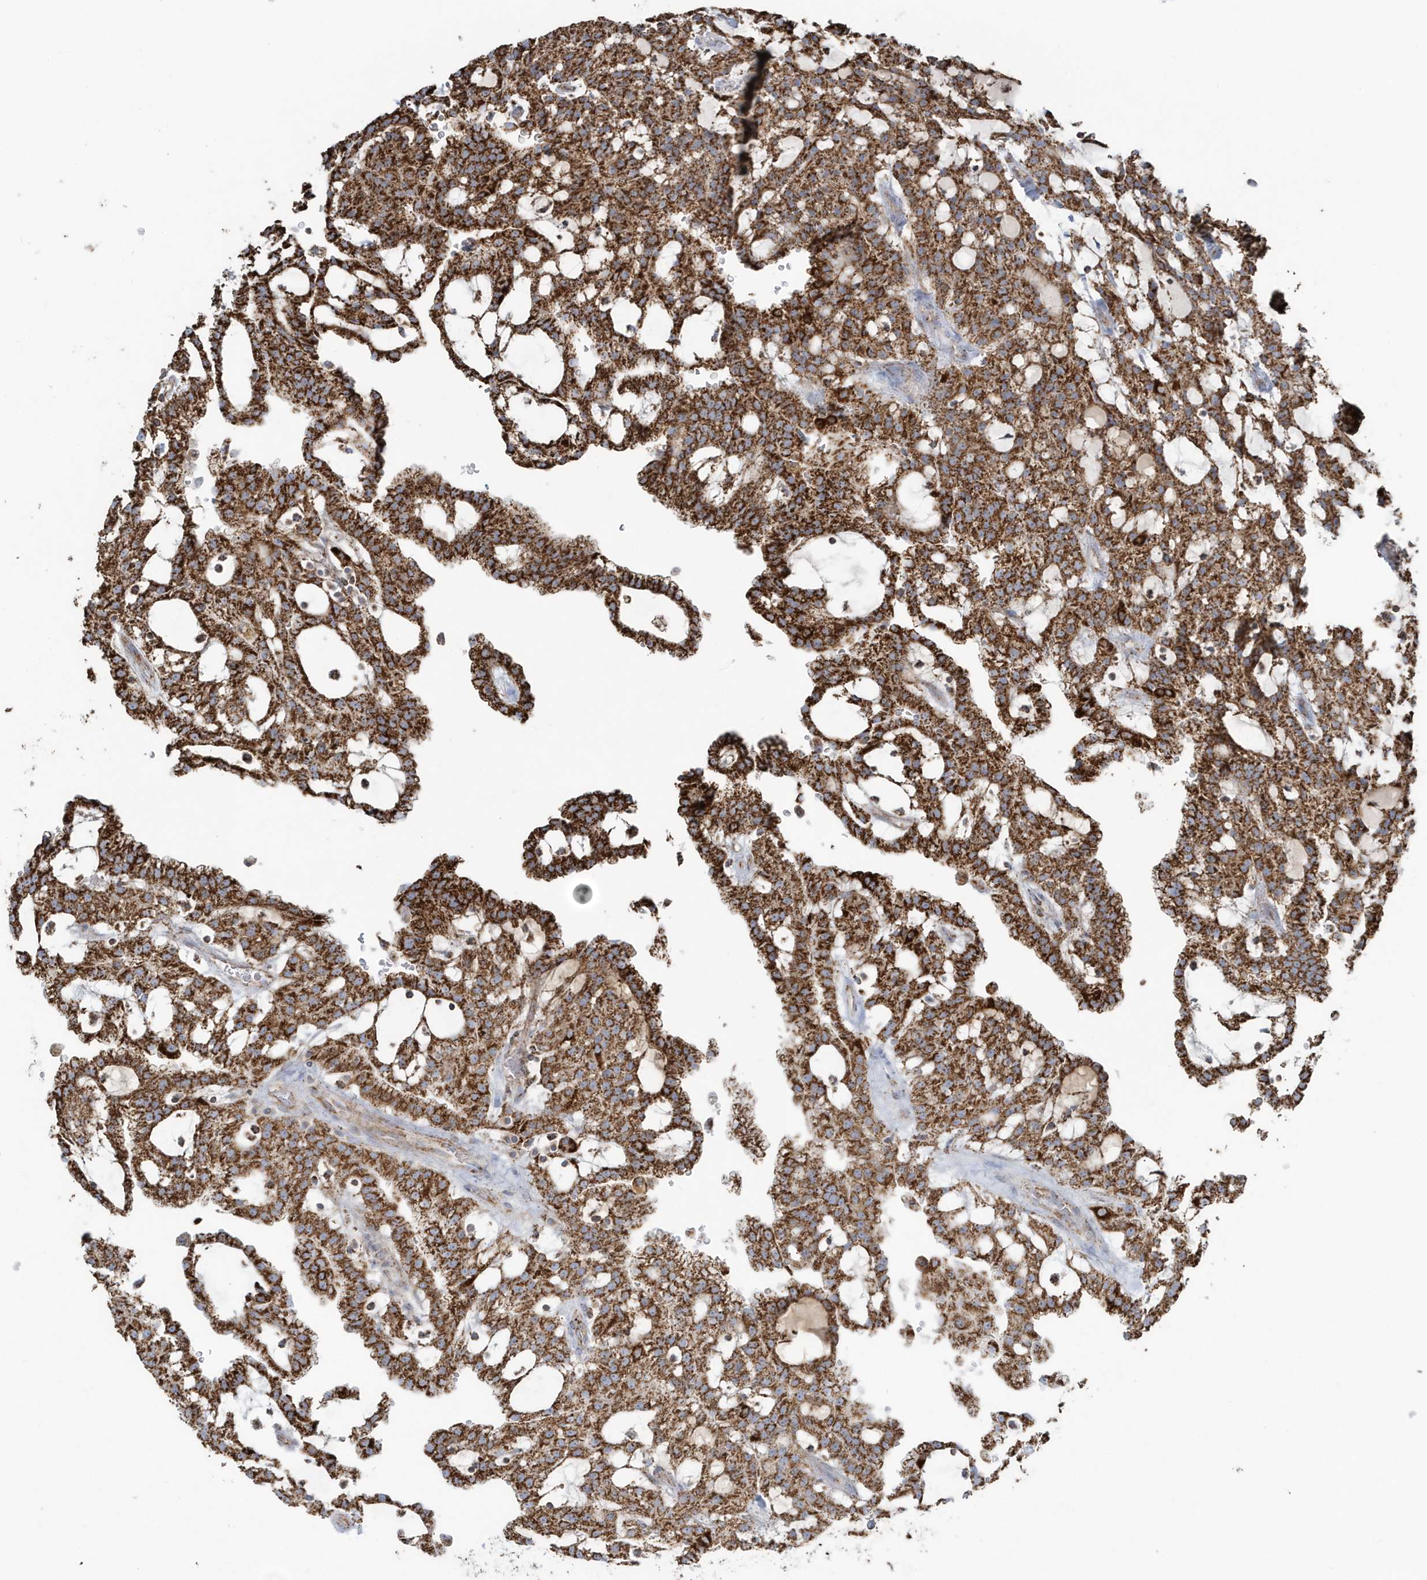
{"staining": {"intensity": "strong", "quantity": ">75%", "location": "cytoplasmic/membranous"}, "tissue": "renal cancer", "cell_type": "Tumor cells", "image_type": "cancer", "snomed": [{"axis": "morphology", "description": "Adenocarcinoma, NOS"}, {"axis": "topography", "description": "Kidney"}], "caption": "Protein staining of renal cancer tissue displays strong cytoplasmic/membranous staining in approximately >75% of tumor cells. The protein is stained brown, and the nuclei are stained in blue (DAB IHC with brightfield microscopy, high magnification).", "gene": "RAB11FIP3", "patient": {"sex": "male", "age": 63}}